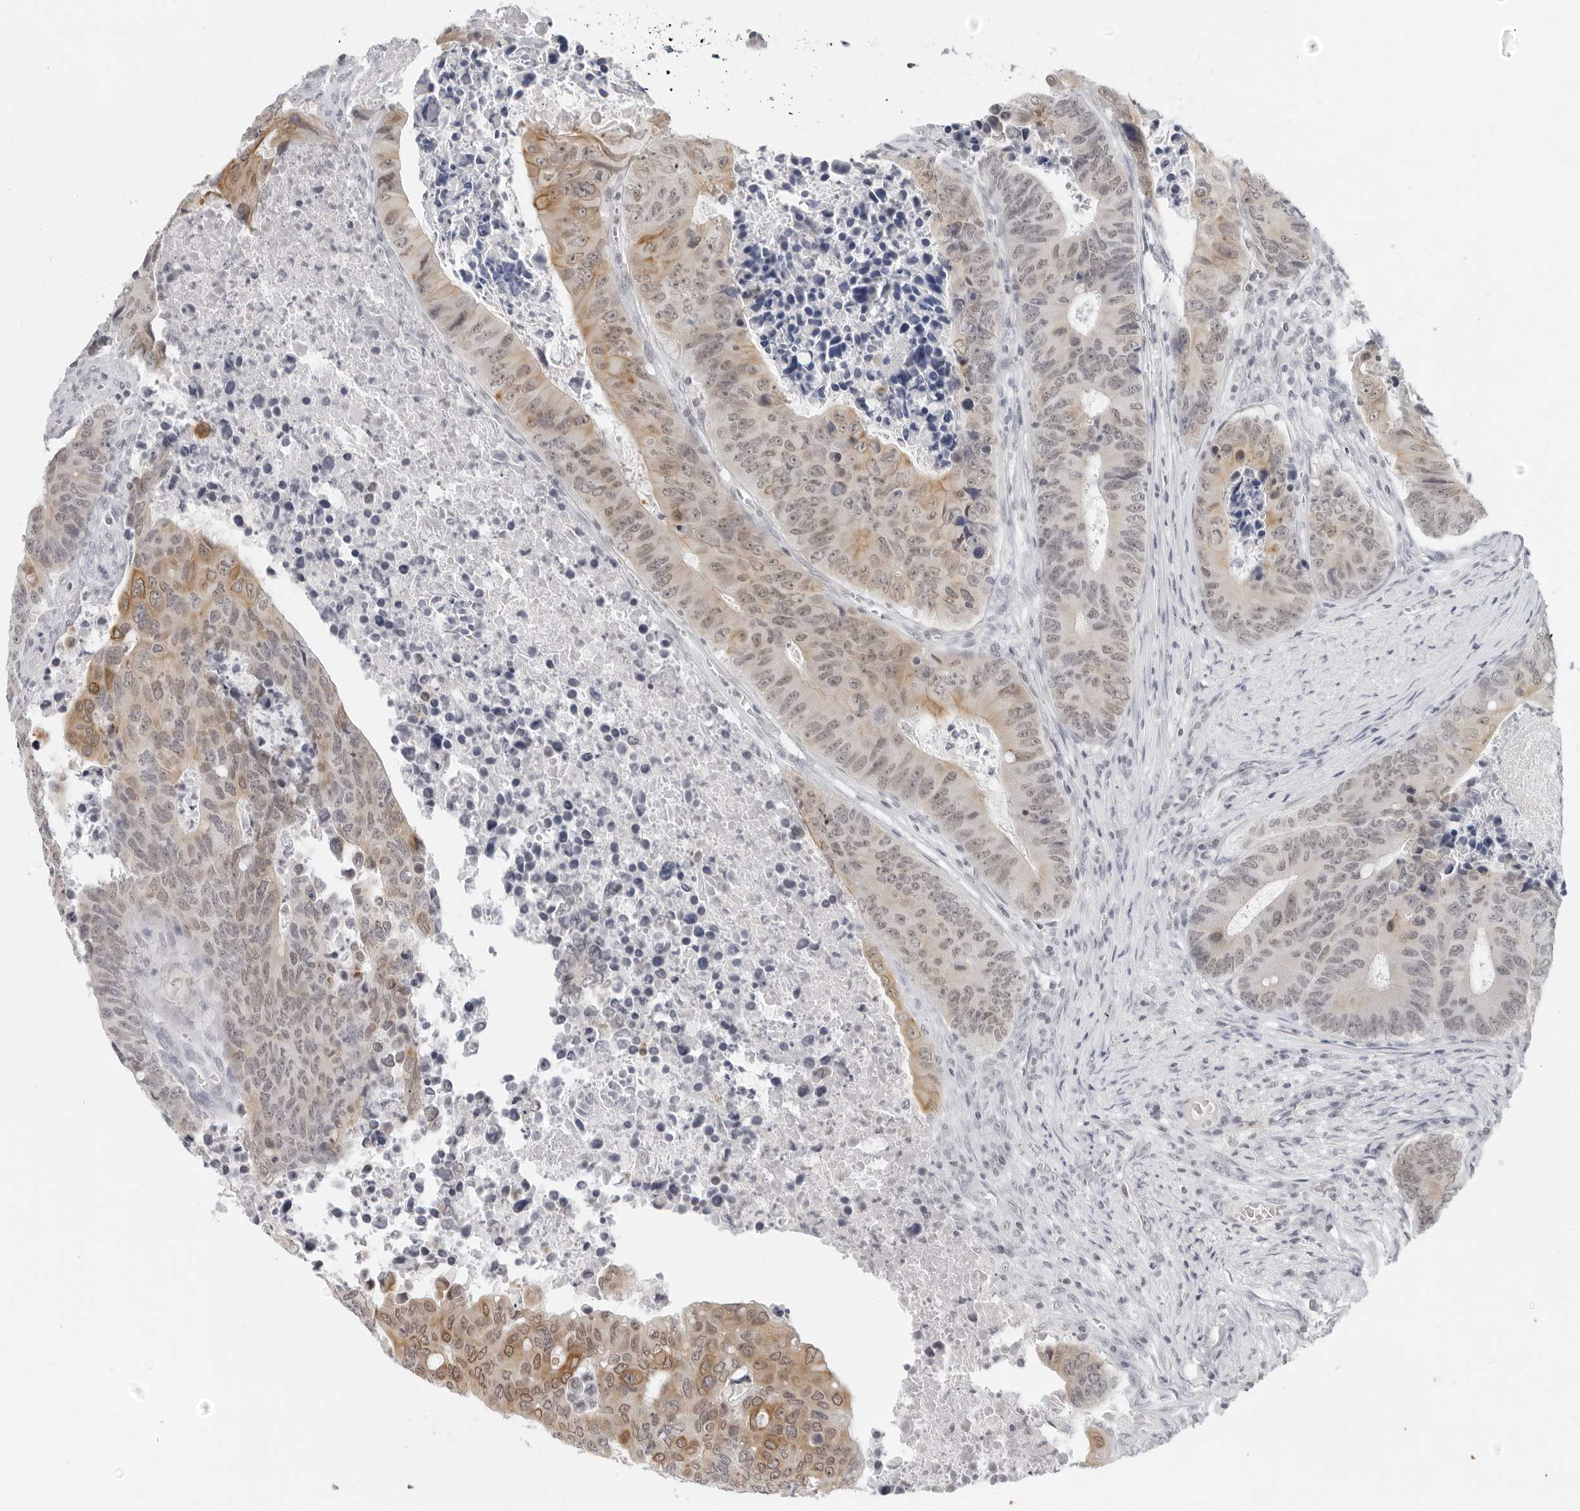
{"staining": {"intensity": "moderate", "quantity": "<25%", "location": "cytoplasmic/membranous,nuclear"}, "tissue": "colorectal cancer", "cell_type": "Tumor cells", "image_type": "cancer", "snomed": [{"axis": "morphology", "description": "Adenocarcinoma, NOS"}, {"axis": "topography", "description": "Colon"}], "caption": "This is a micrograph of immunohistochemistry (IHC) staining of adenocarcinoma (colorectal), which shows moderate staining in the cytoplasmic/membranous and nuclear of tumor cells.", "gene": "FLG2", "patient": {"sex": "male", "age": 87}}